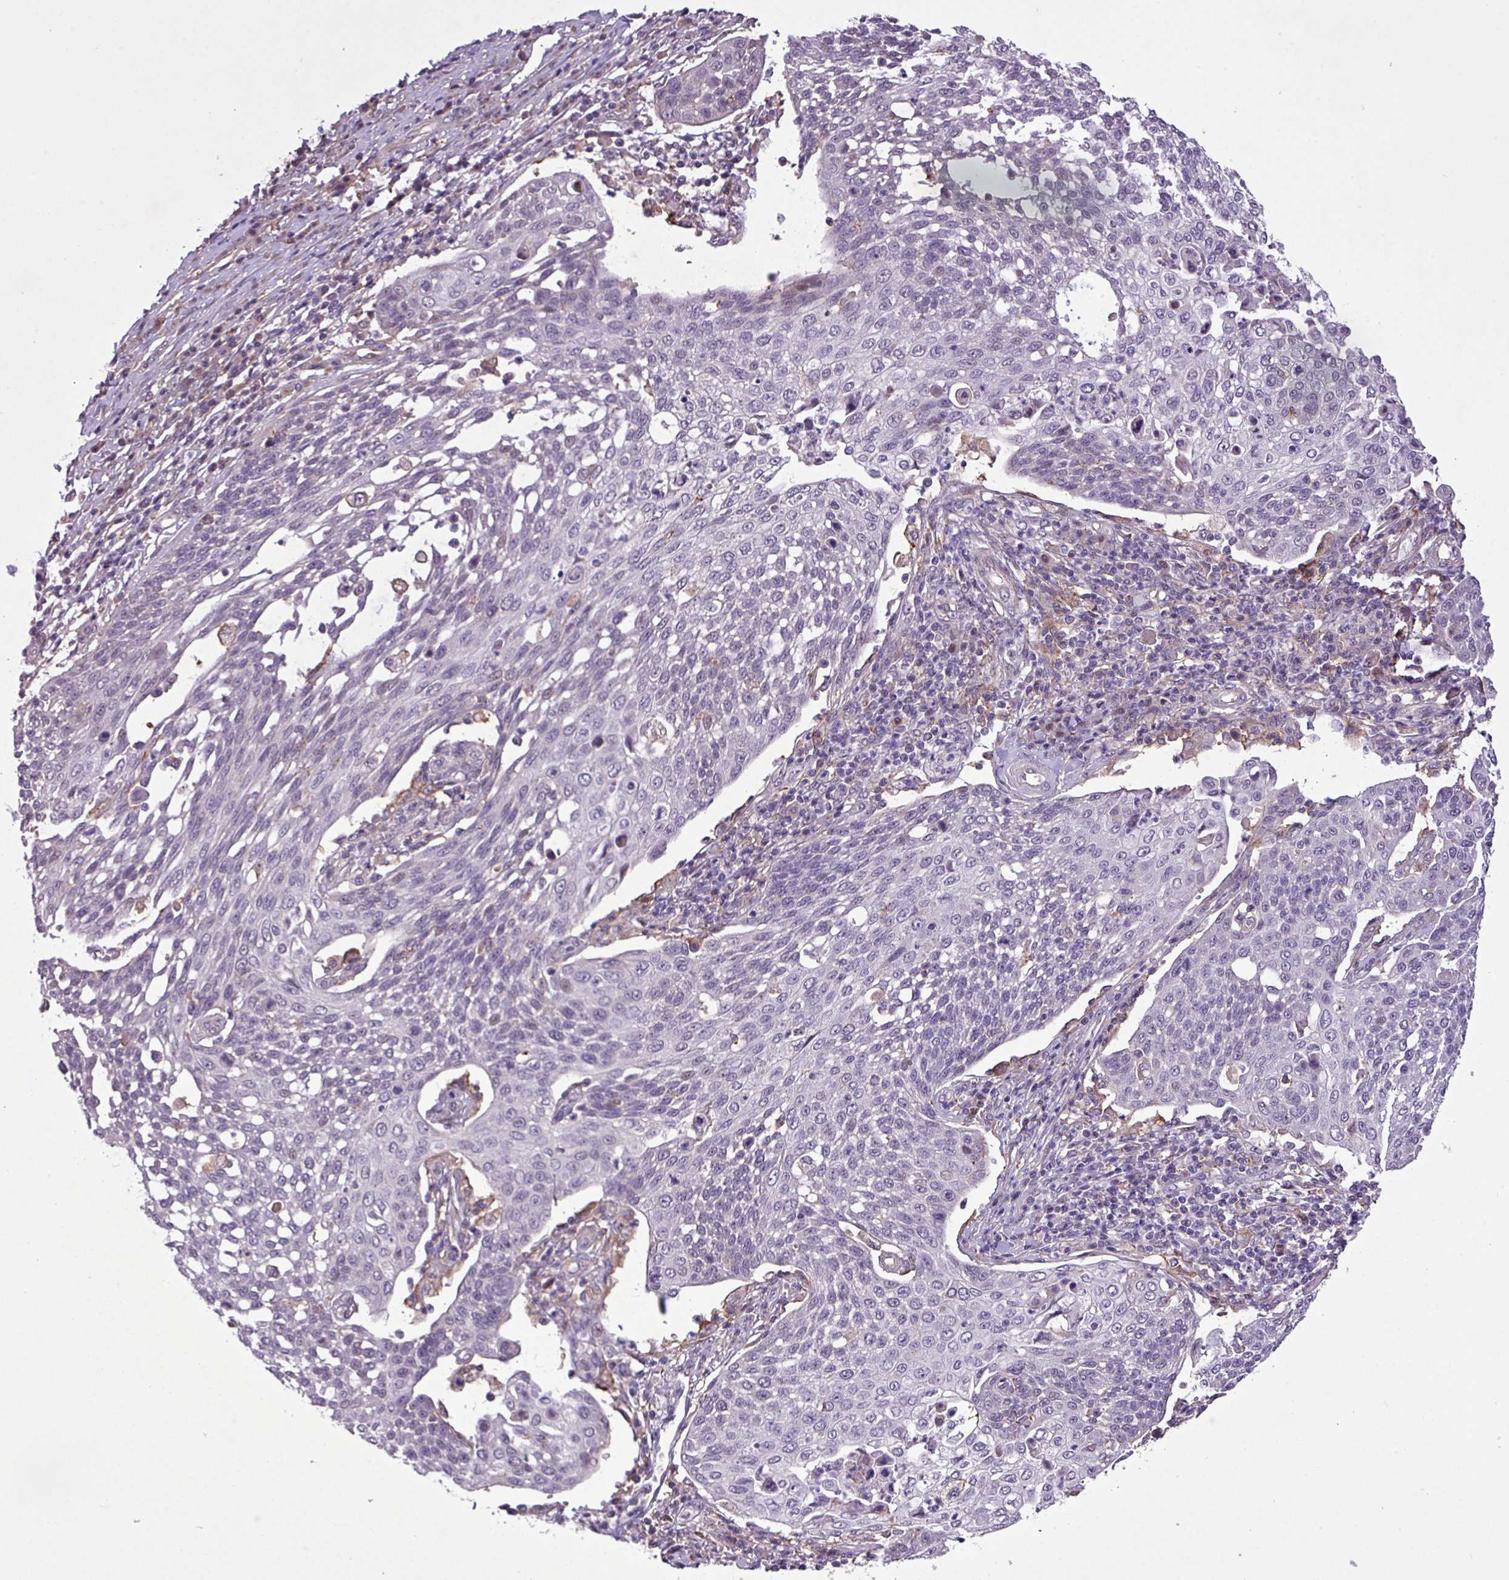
{"staining": {"intensity": "negative", "quantity": "none", "location": "none"}, "tissue": "cervical cancer", "cell_type": "Tumor cells", "image_type": "cancer", "snomed": [{"axis": "morphology", "description": "Squamous cell carcinoma, NOS"}, {"axis": "topography", "description": "Cervix"}], "caption": "High power microscopy image of an immunohistochemistry histopathology image of cervical cancer (squamous cell carcinoma), revealing no significant staining in tumor cells.", "gene": "RPP25L", "patient": {"sex": "female", "age": 34}}